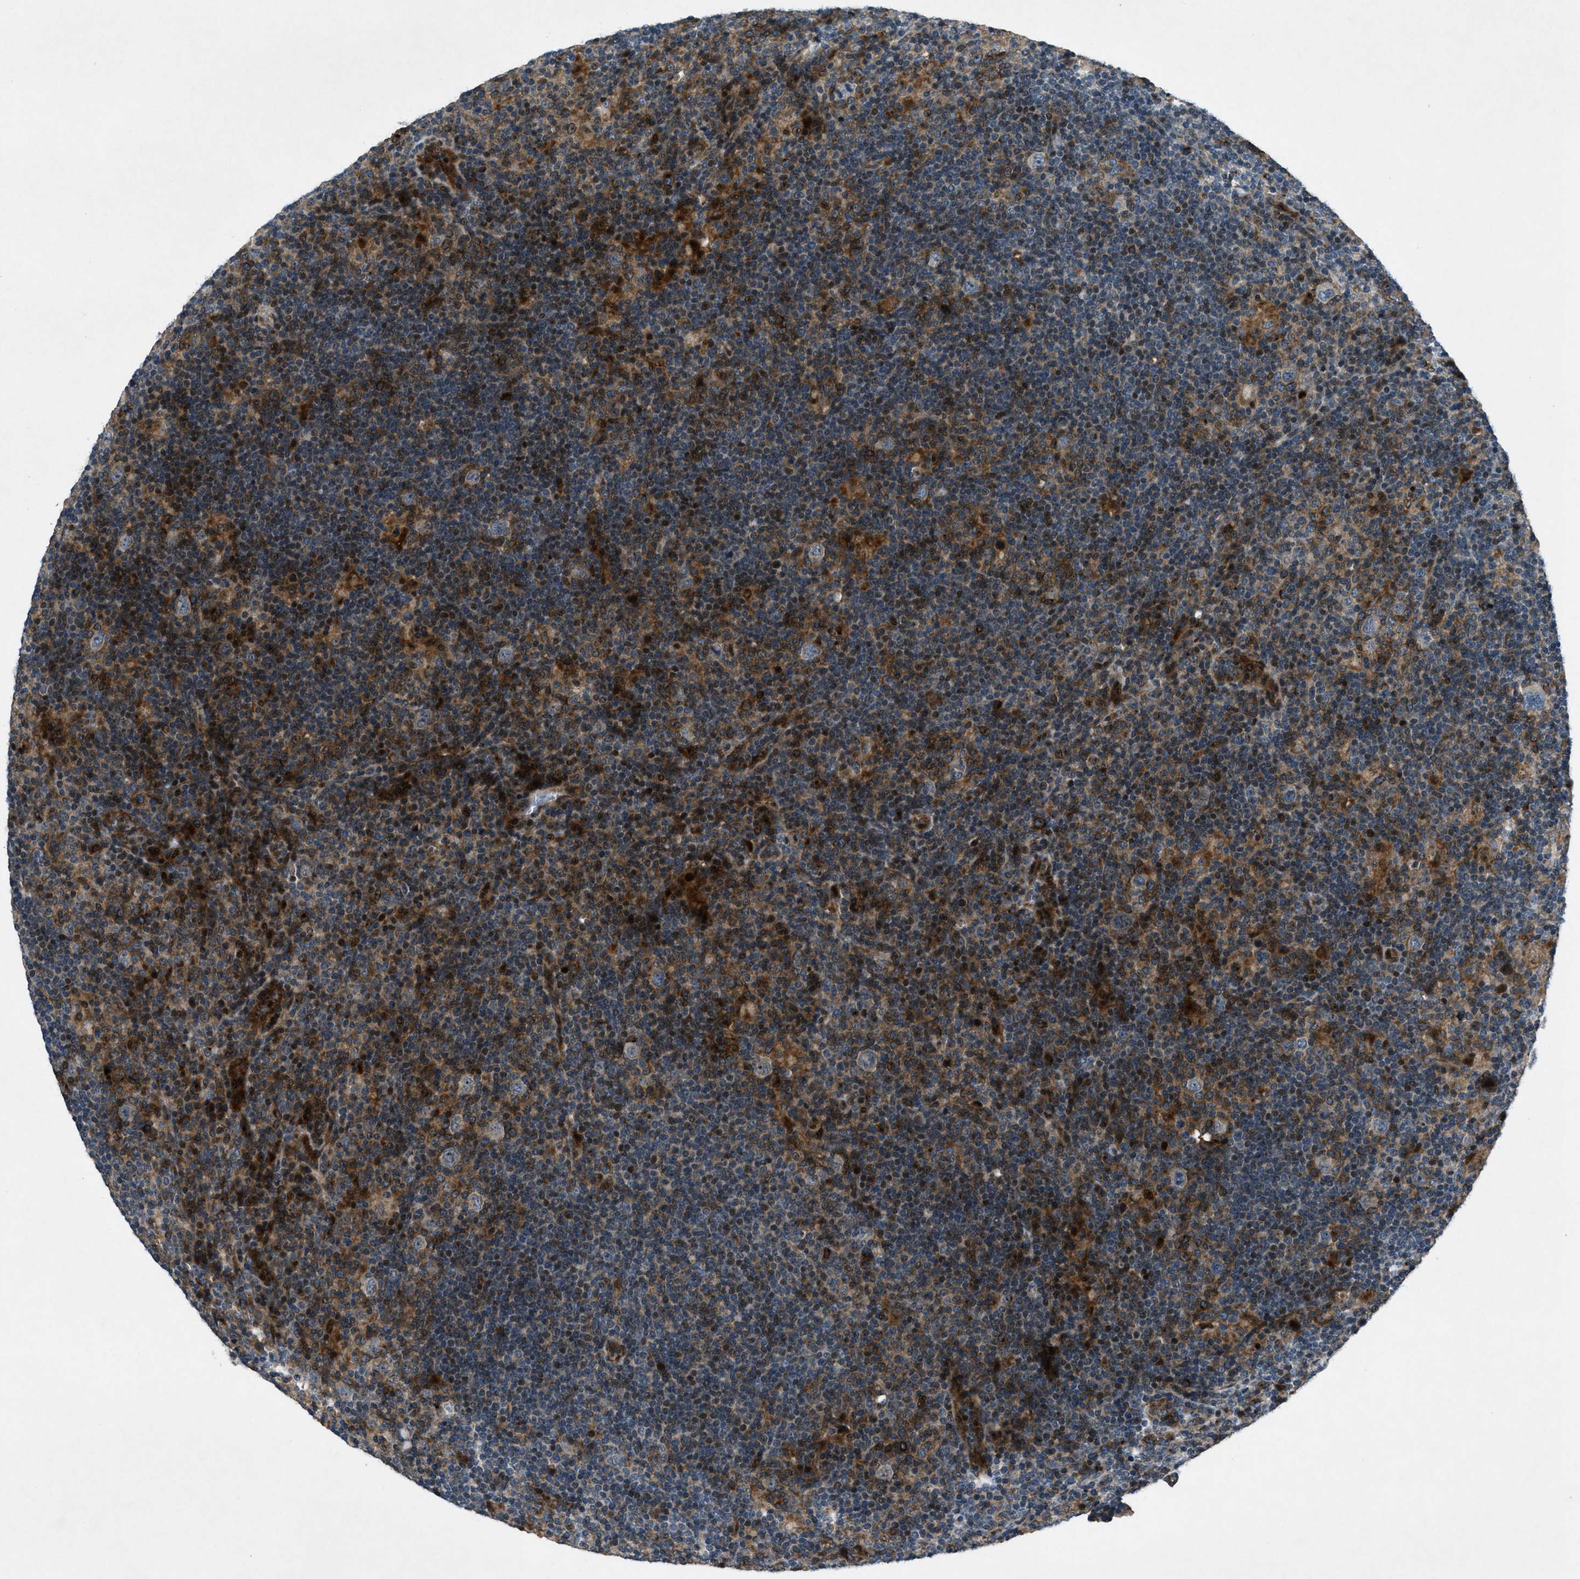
{"staining": {"intensity": "negative", "quantity": "none", "location": "none"}, "tissue": "lymphoma", "cell_type": "Tumor cells", "image_type": "cancer", "snomed": [{"axis": "morphology", "description": "Hodgkin's disease, NOS"}, {"axis": "topography", "description": "Lymph node"}], "caption": "Immunohistochemistry (IHC) of human Hodgkin's disease demonstrates no positivity in tumor cells.", "gene": "CLEC2D", "patient": {"sex": "female", "age": 57}}